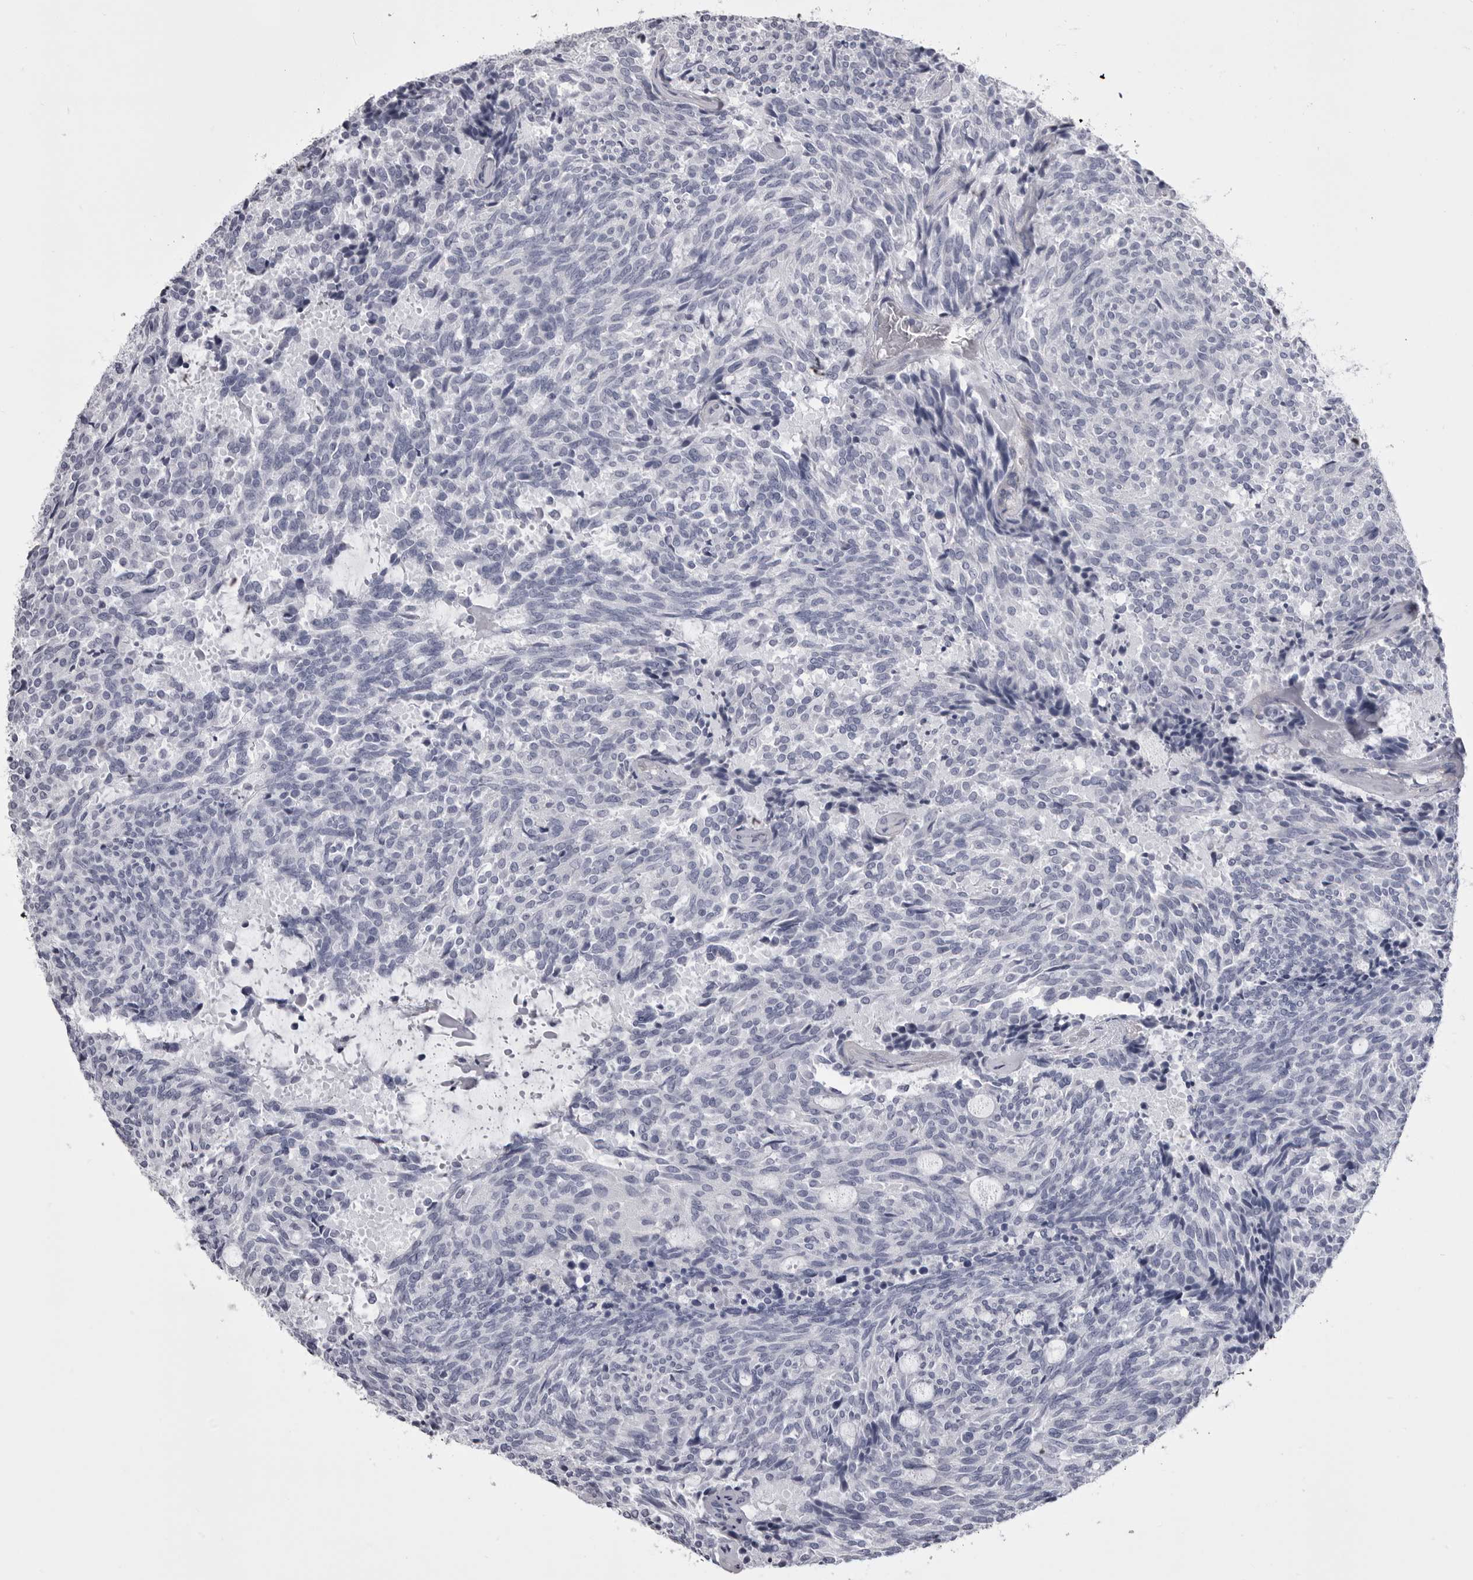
{"staining": {"intensity": "negative", "quantity": "none", "location": "none"}, "tissue": "carcinoid", "cell_type": "Tumor cells", "image_type": "cancer", "snomed": [{"axis": "morphology", "description": "Carcinoid, malignant, NOS"}, {"axis": "topography", "description": "Pancreas"}], "caption": "A micrograph of carcinoid (malignant) stained for a protein demonstrates no brown staining in tumor cells. (DAB IHC with hematoxylin counter stain).", "gene": "ANK2", "patient": {"sex": "female", "age": 54}}